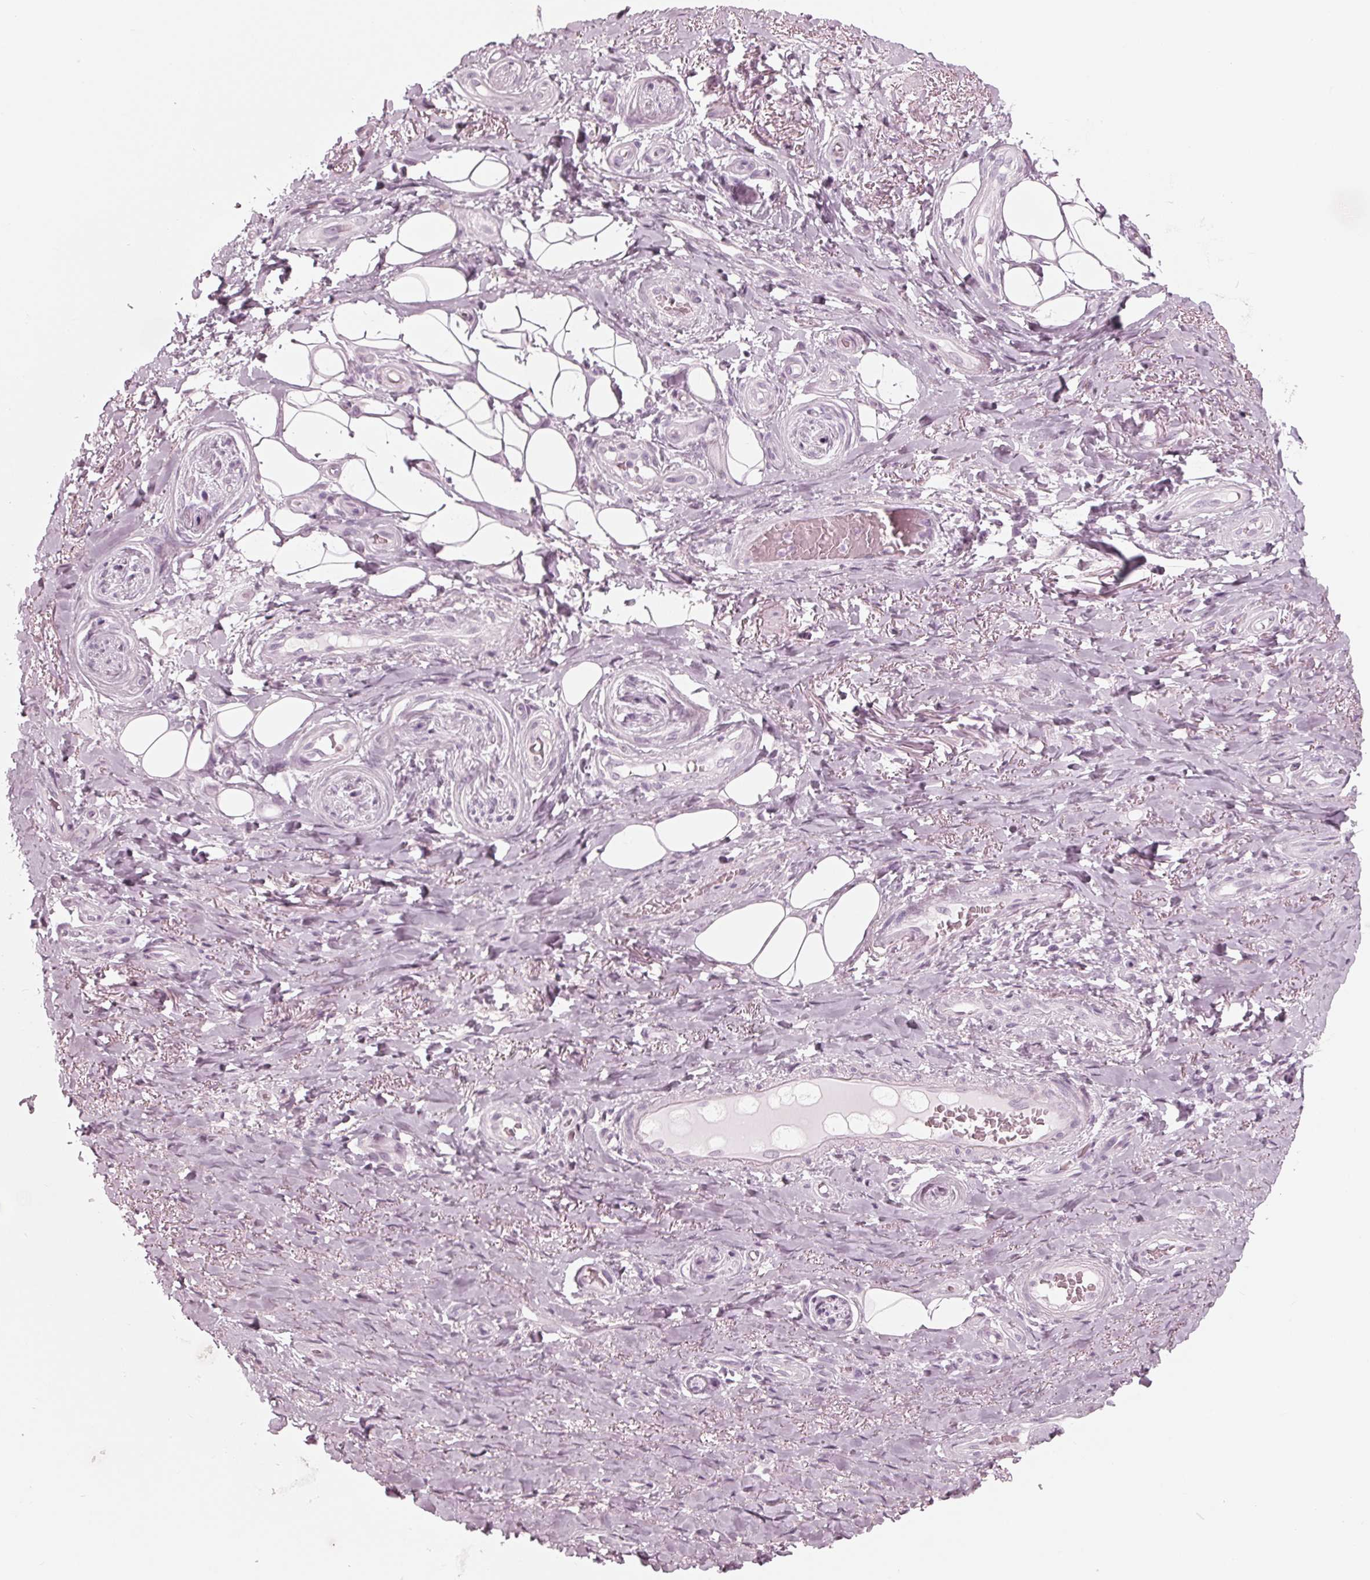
{"staining": {"intensity": "negative", "quantity": "none", "location": "none"}, "tissue": "adipose tissue", "cell_type": "Adipocytes", "image_type": "normal", "snomed": [{"axis": "morphology", "description": "Normal tissue, NOS"}, {"axis": "topography", "description": "Anal"}, {"axis": "topography", "description": "Peripheral nerve tissue"}], "caption": "A high-resolution image shows immunohistochemistry (IHC) staining of unremarkable adipose tissue, which displays no significant staining in adipocytes.", "gene": "KRT28", "patient": {"sex": "male", "age": 53}}